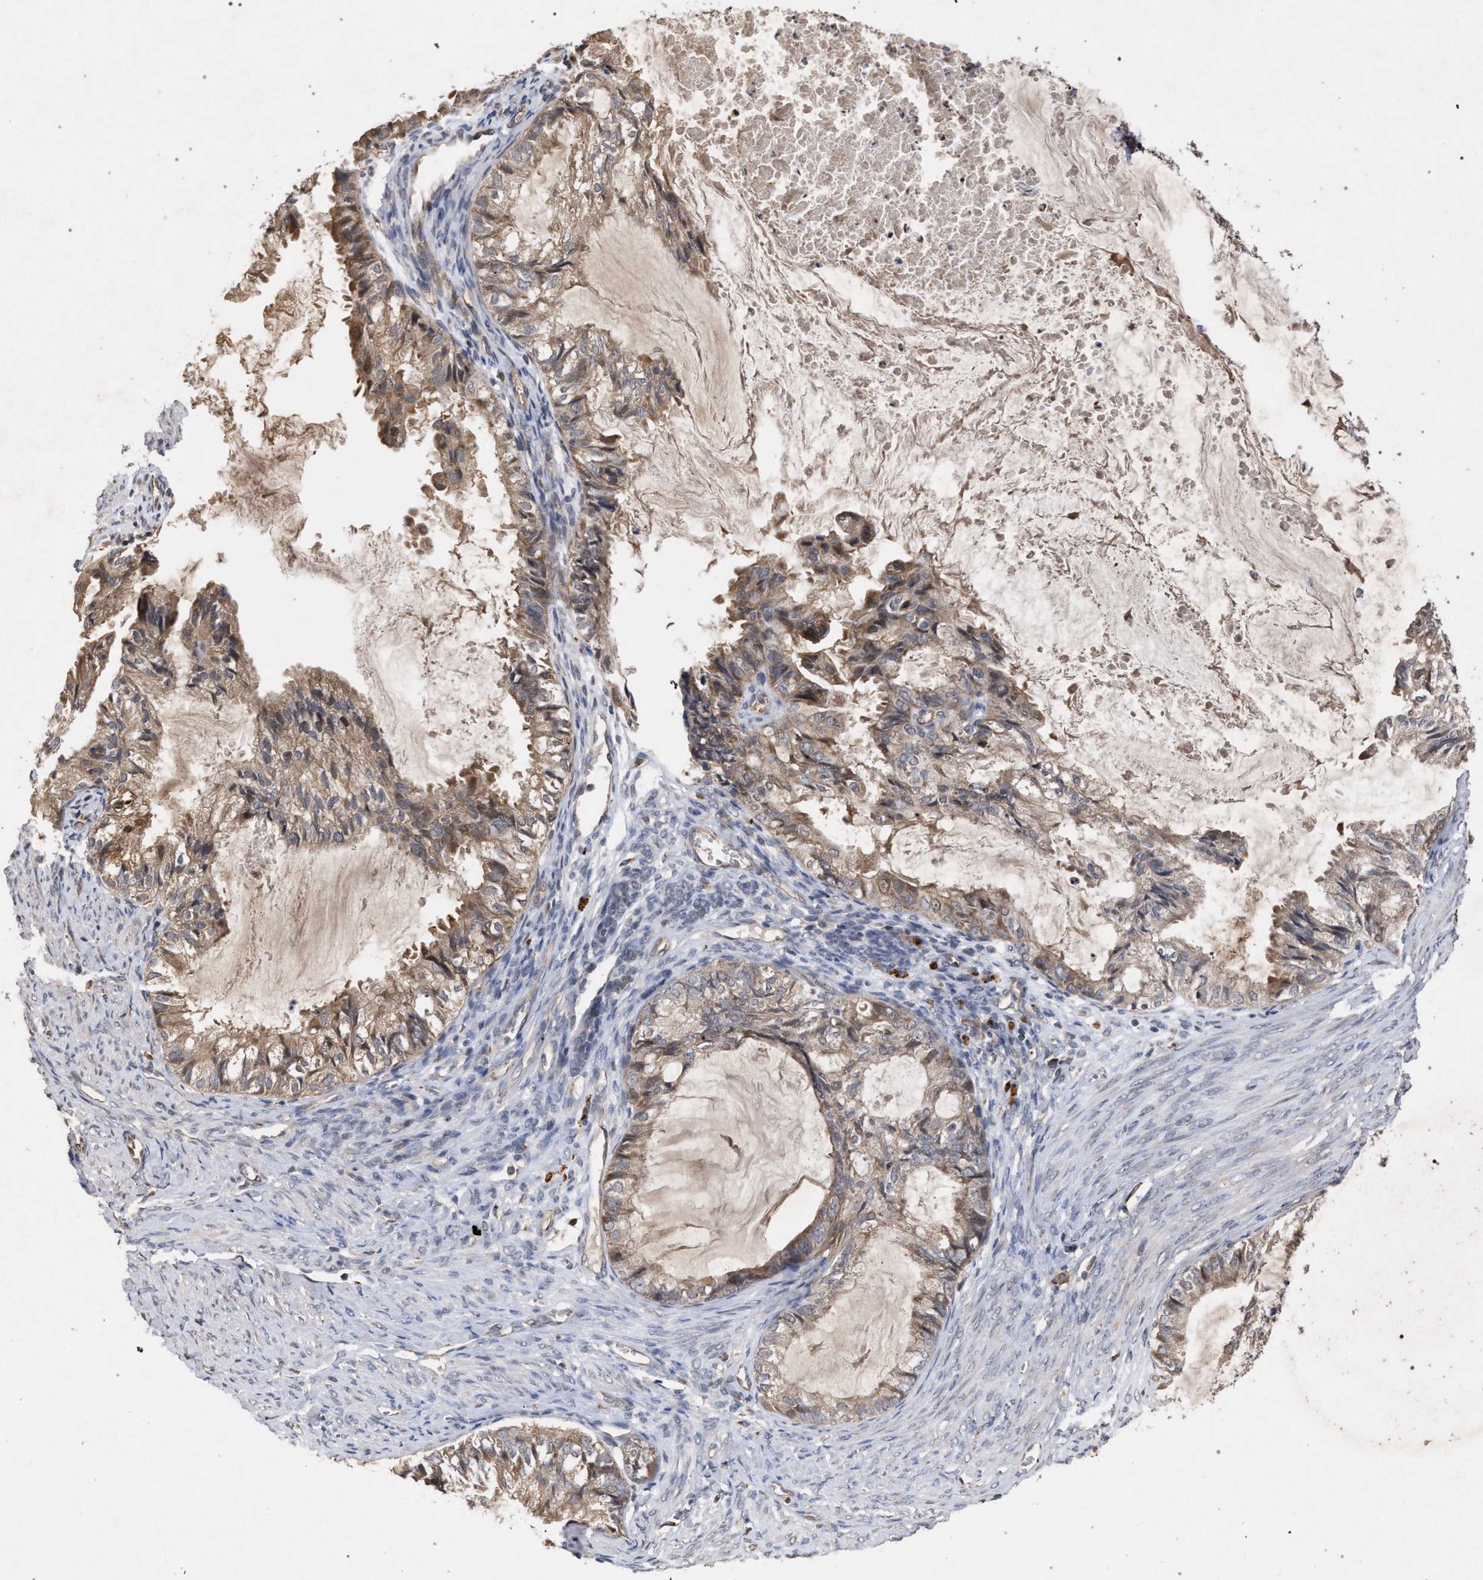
{"staining": {"intensity": "weak", "quantity": ">75%", "location": "cytoplasmic/membranous"}, "tissue": "cervical cancer", "cell_type": "Tumor cells", "image_type": "cancer", "snomed": [{"axis": "morphology", "description": "Normal tissue, NOS"}, {"axis": "morphology", "description": "Adenocarcinoma, NOS"}, {"axis": "topography", "description": "Cervix"}, {"axis": "topography", "description": "Endometrium"}], "caption": "This is an image of IHC staining of adenocarcinoma (cervical), which shows weak positivity in the cytoplasmic/membranous of tumor cells.", "gene": "SLC4A4", "patient": {"sex": "female", "age": 86}}